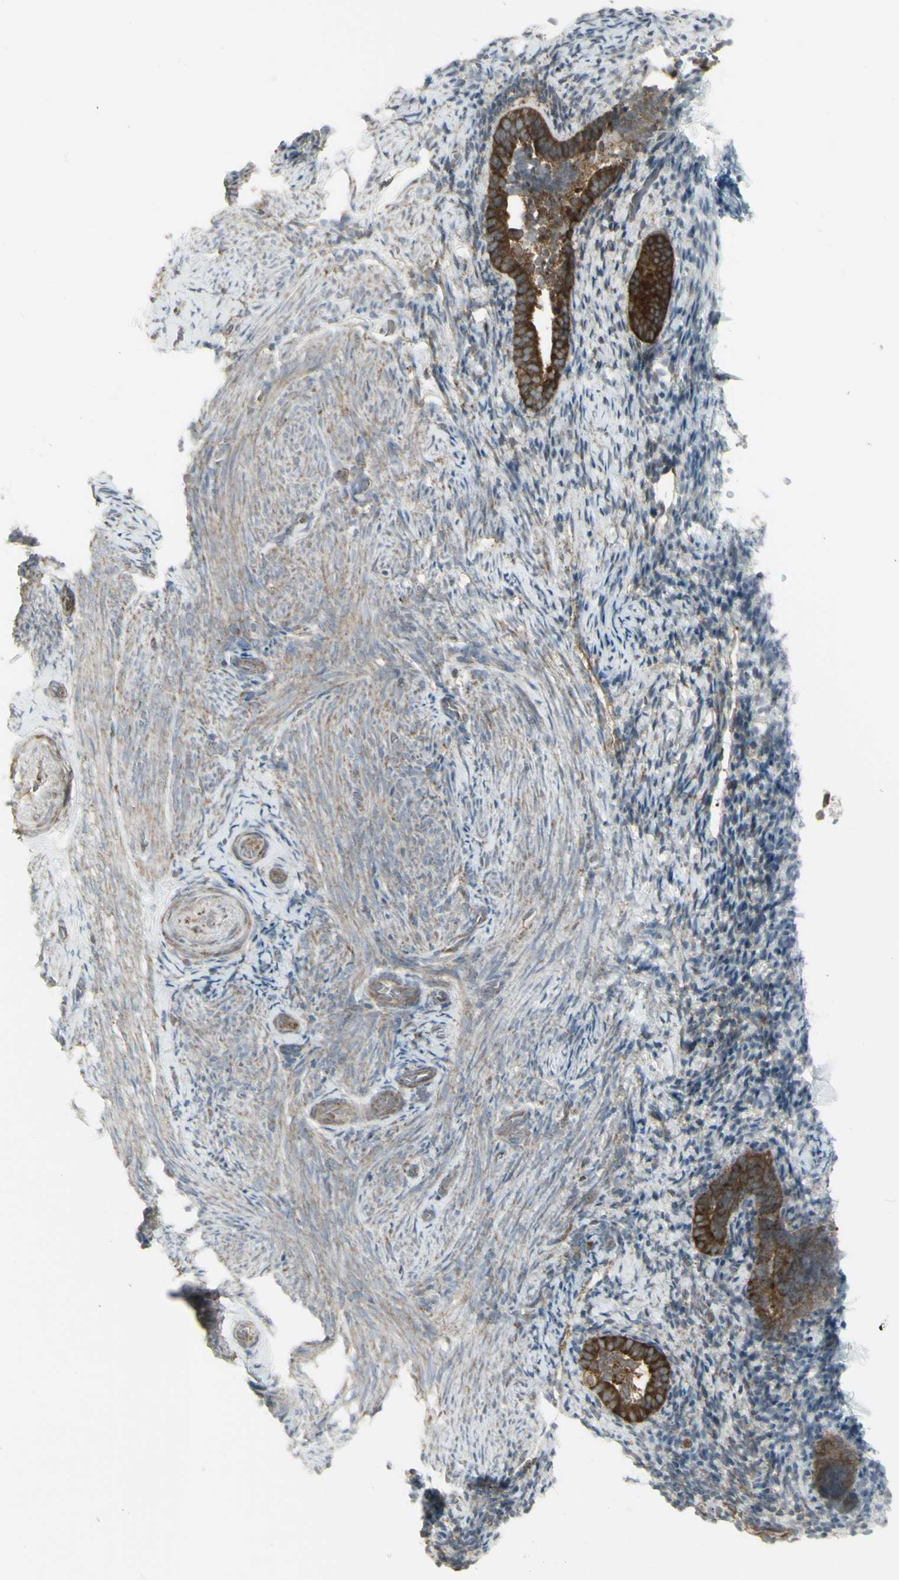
{"staining": {"intensity": "moderate", "quantity": "25%-75%", "location": "cytoplasmic/membranous"}, "tissue": "endometrium", "cell_type": "Cells in endometrial stroma", "image_type": "normal", "snomed": [{"axis": "morphology", "description": "Normal tissue, NOS"}, {"axis": "topography", "description": "Endometrium"}], "caption": "High-magnification brightfield microscopy of benign endometrium stained with DAB (brown) and counterstained with hematoxylin (blue). cells in endometrial stroma exhibit moderate cytoplasmic/membranous staining is seen in about25%-75% of cells.", "gene": "FKBP3", "patient": {"sex": "female", "age": 51}}